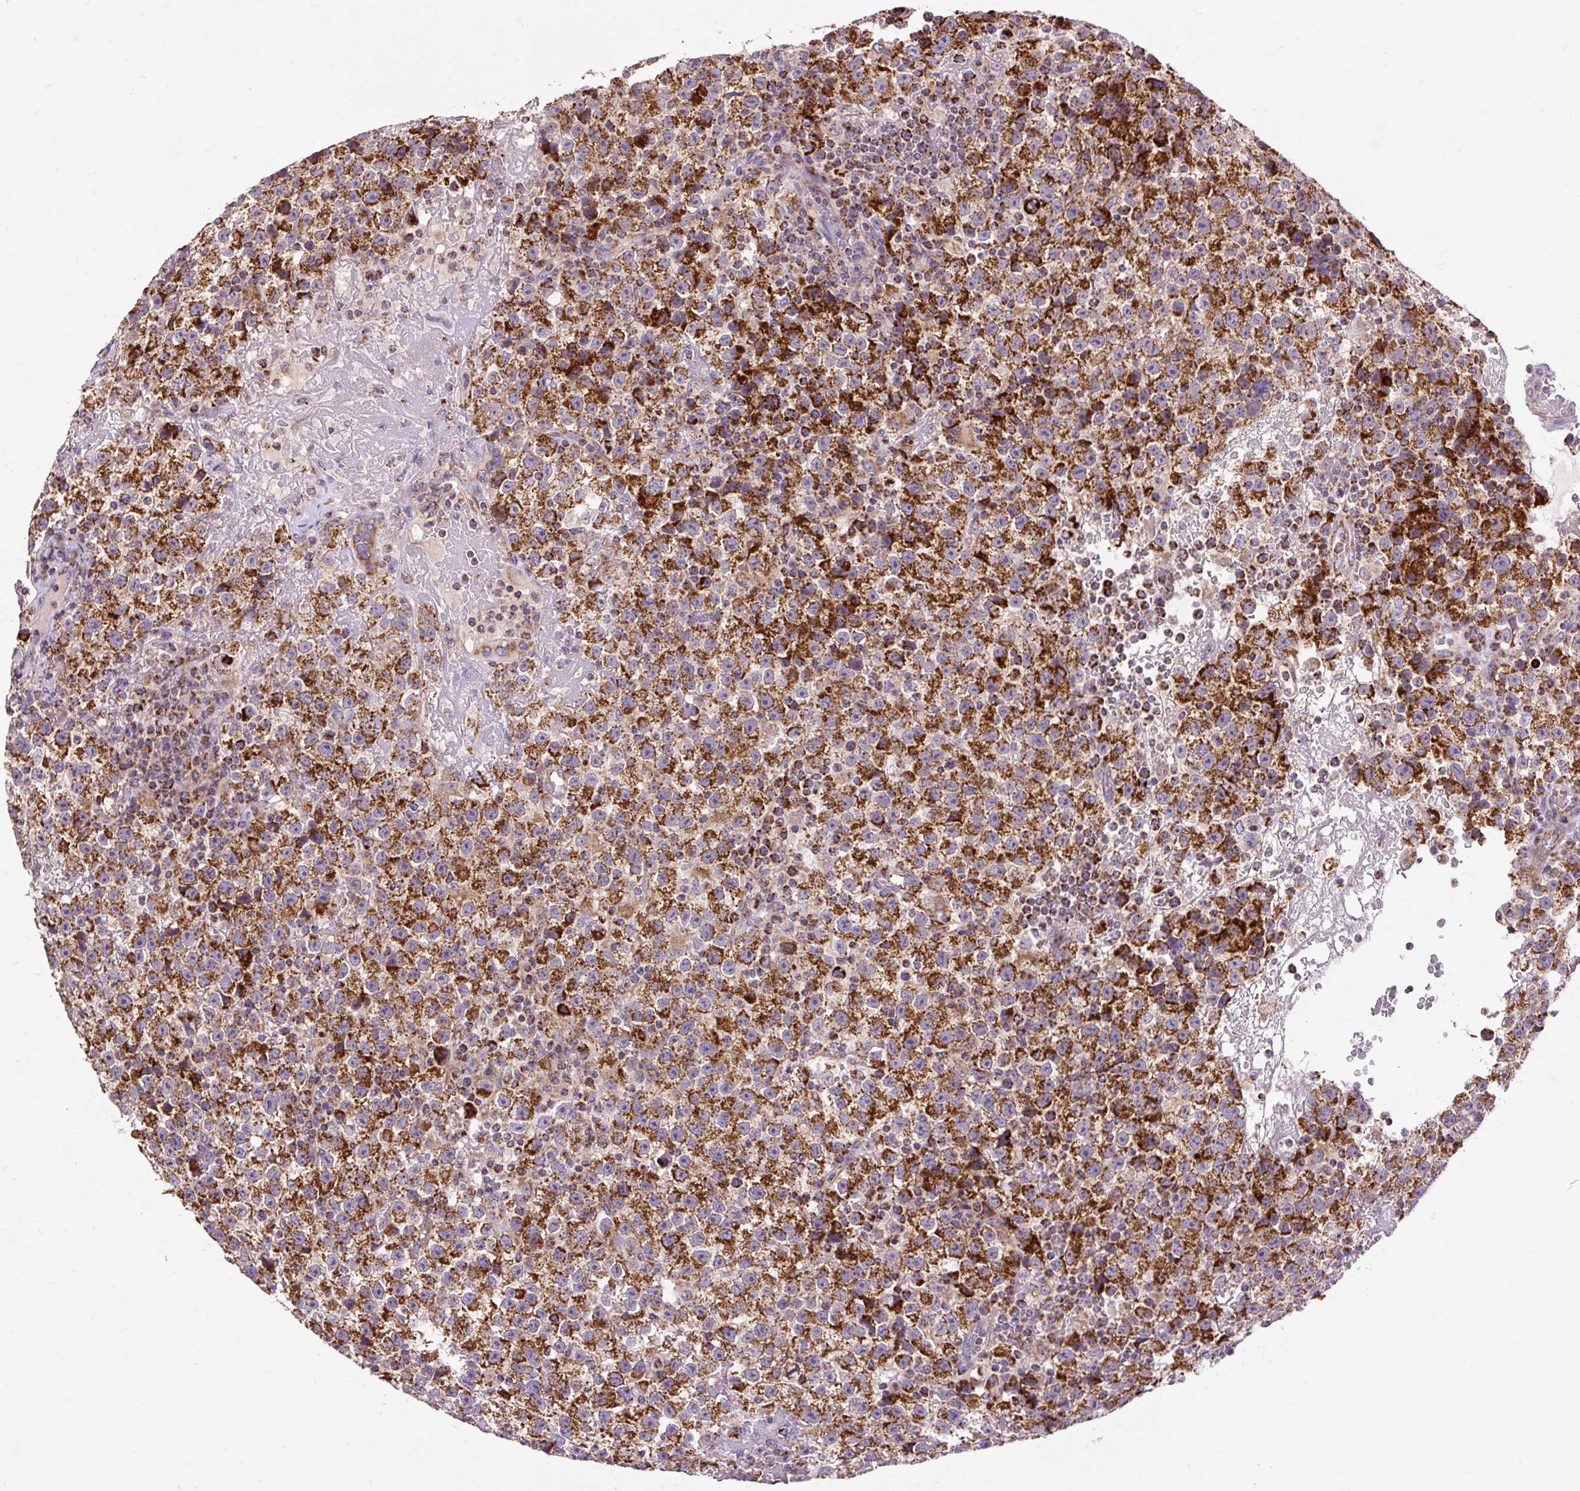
{"staining": {"intensity": "strong", "quantity": ">75%", "location": "cytoplasmic/membranous"}, "tissue": "testis cancer", "cell_type": "Tumor cells", "image_type": "cancer", "snomed": [{"axis": "morphology", "description": "Seminoma, NOS"}, {"axis": "topography", "description": "Testis"}], "caption": "Seminoma (testis) stained for a protein demonstrates strong cytoplasmic/membranous positivity in tumor cells.", "gene": "TOMM40", "patient": {"sex": "male", "age": 22}}